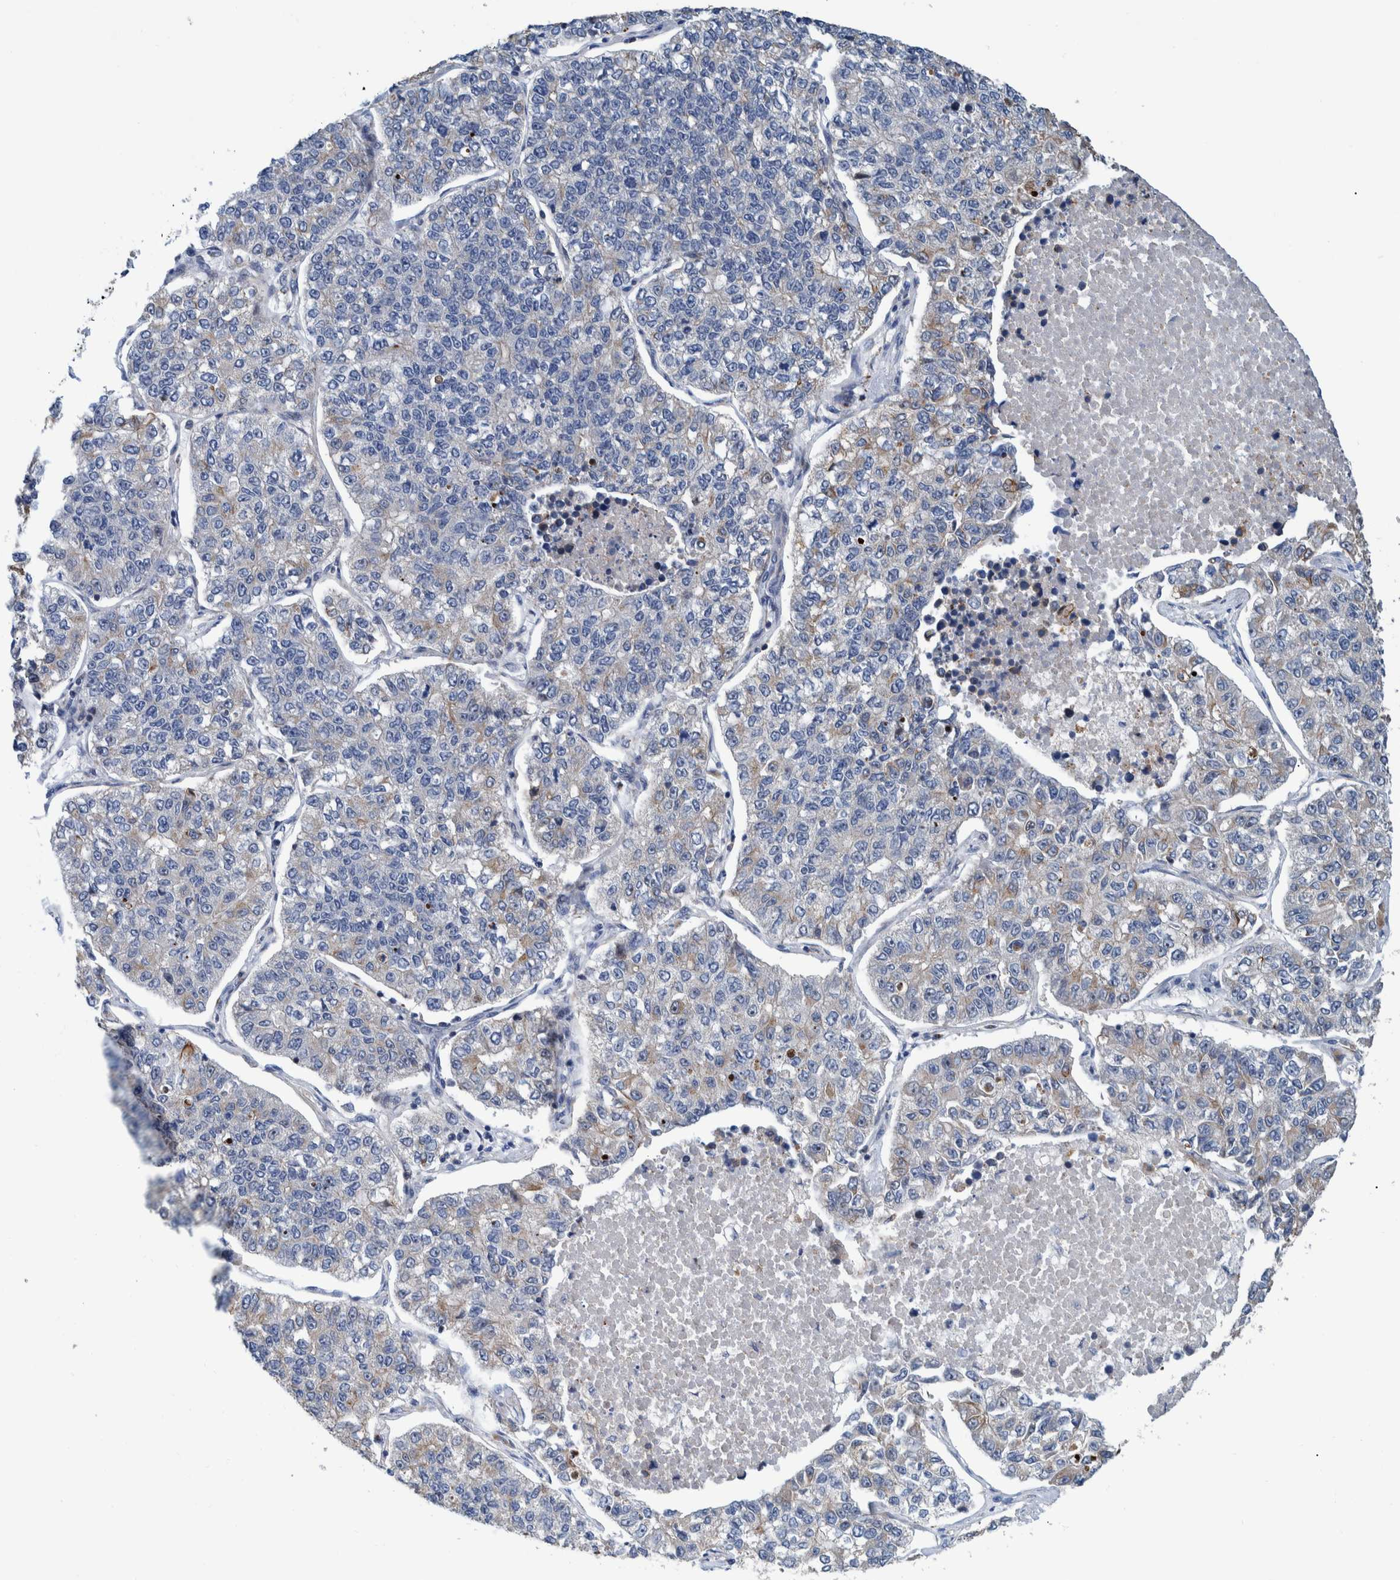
{"staining": {"intensity": "weak", "quantity": "<25%", "location": "cytoplasmic/membranous"}, "tissue": "lung cancer", "cell_type": "Tumor cells", "image_type": "cancer", "snomed": [{"axis": "morphology", "description": "Adenocarcinoma, NOS"}, {"axis": "topography", "description": "Lung"}], "caption": "This is an immunohistochemistry image of lung cancer. There is no expression in tumor cells.", "gene": "MKS1", "patient": {"sex": "male", "age": 49}}